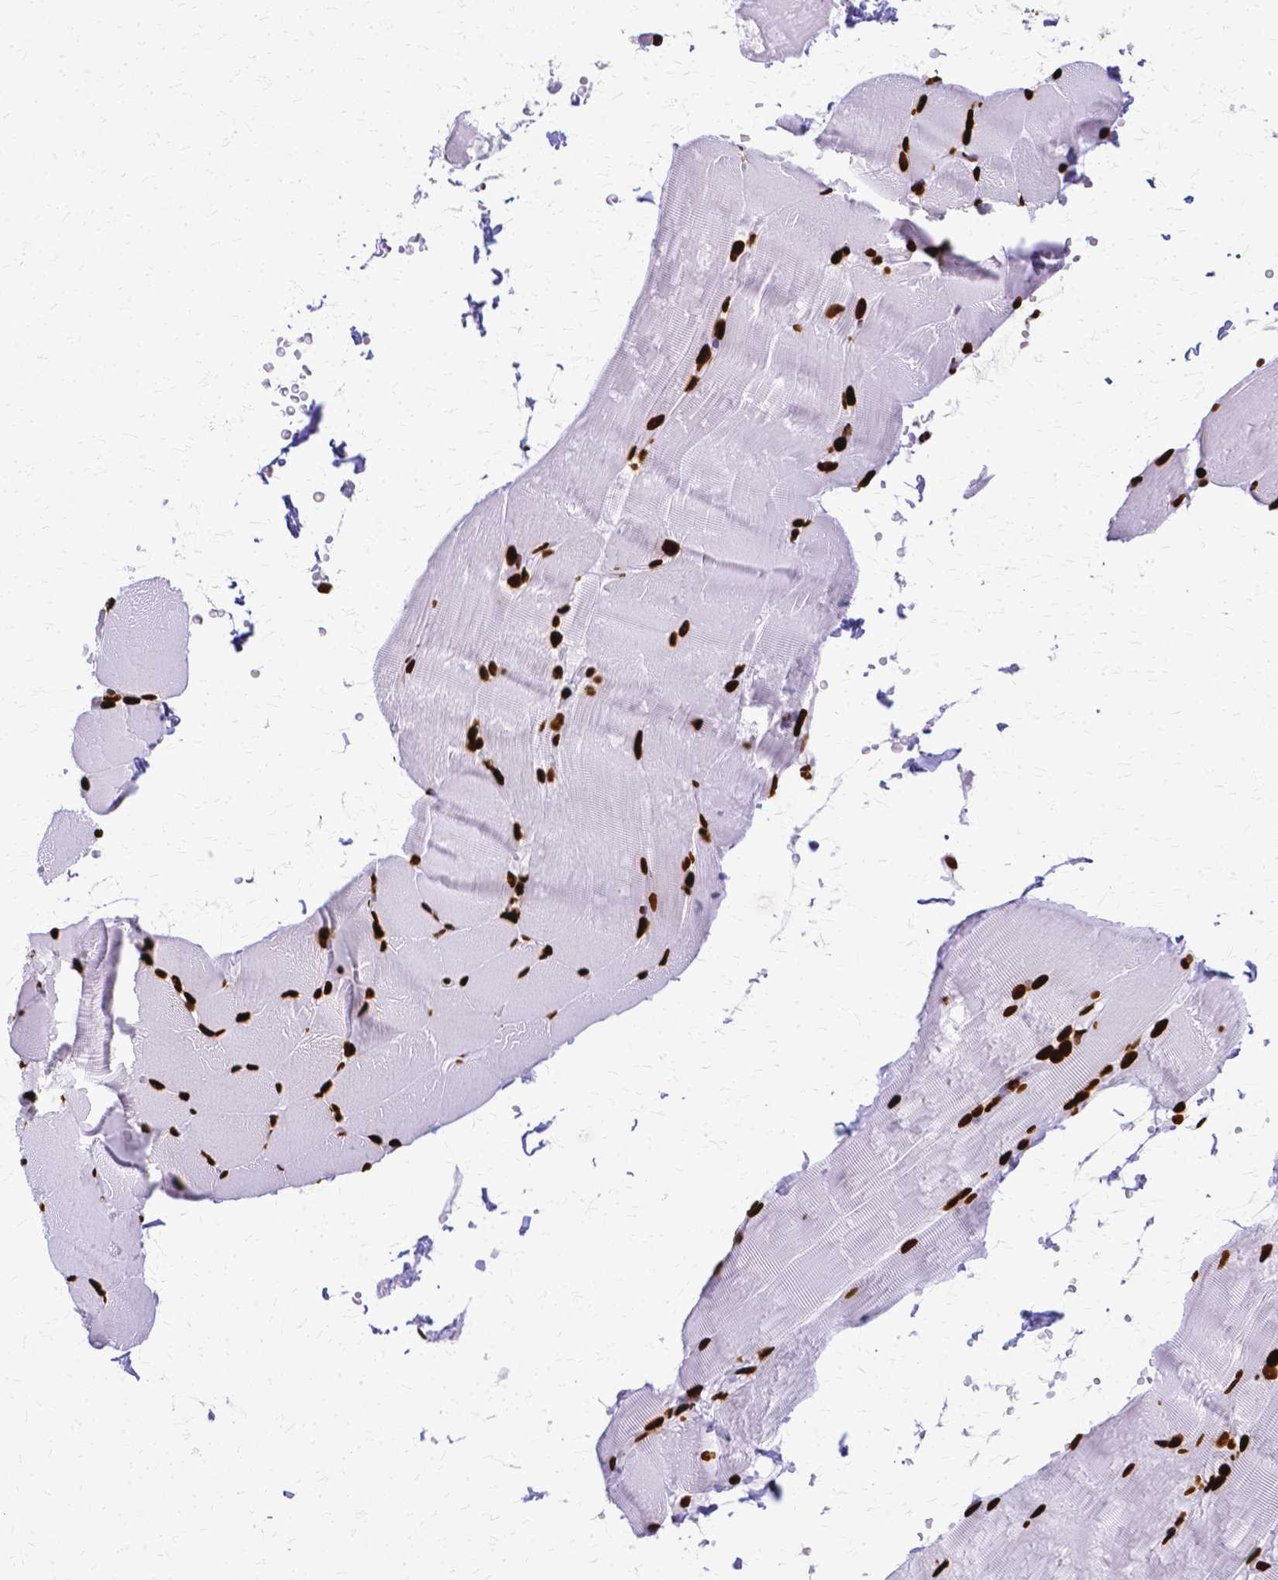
{"staining": {"intensity": "strong", "quantity": ">75%", "location": "nuclear"}, "tissue": "skeletal muscle", "cell_type": "Myocytes", "image_type": "normal", "snomed": [{"axis": "morphology", "description": "Normal tissue, NOS"}, {"axis": "topography", "description": "Skeletal muscle"}], "caption": "A photomicrograph of human skeletal muscle stained for a protein displays strong nuclear brown staining in myocytes. (brown staining indicates protein expression, while blue staining denotes nuclei).", "gene": "SFPQ", "patient": {"sex": "female", "age": 37}}